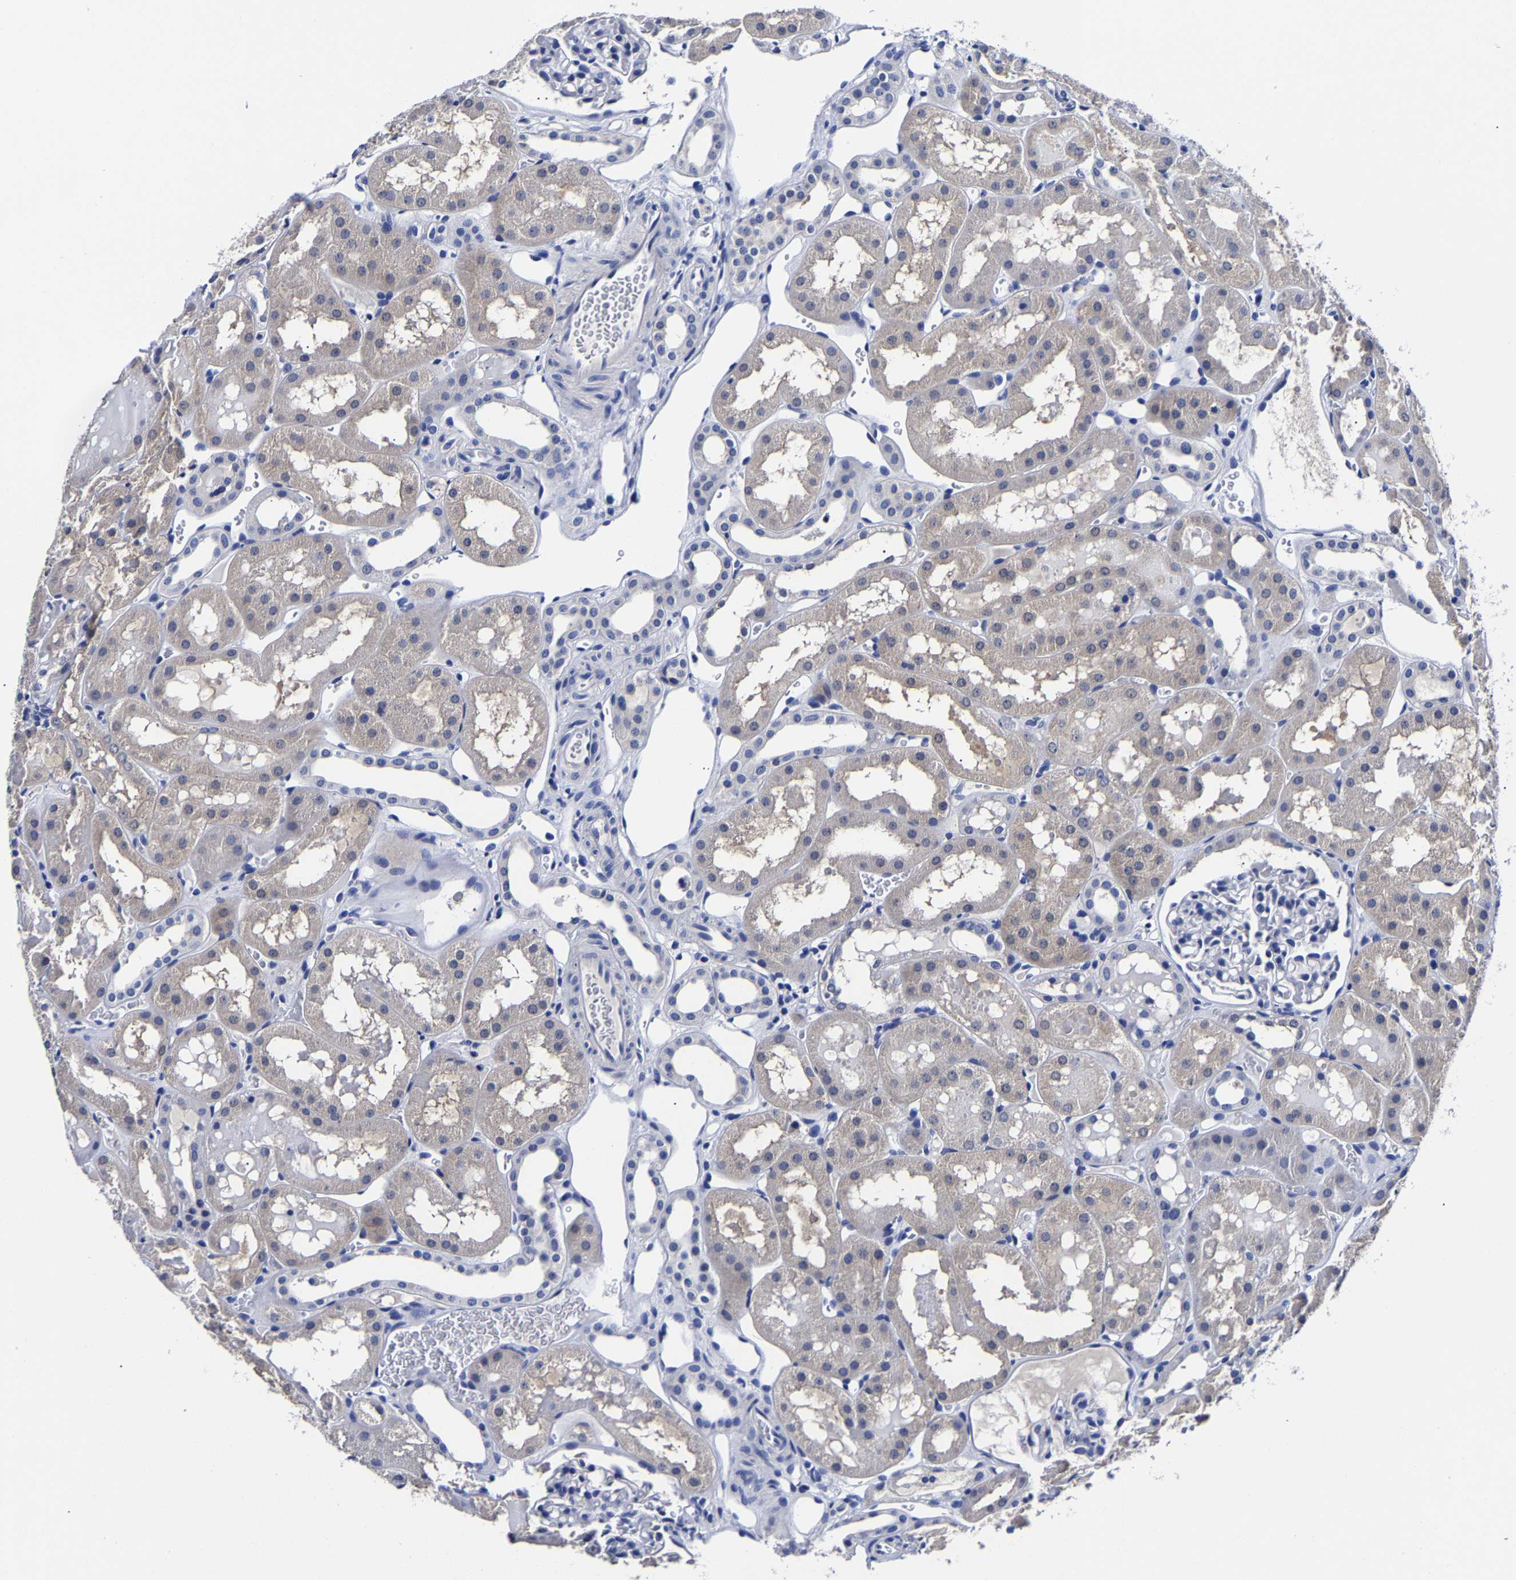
{"staining": {"intensity": "negative", "quantity": "none", "location": "none"}, "tissue": "kidney", "cell_type": "Cells in glomeruli", "image_type": "normal", "snomed": [{"axis": "morphology", "description": "Normal tissue, NOS"}, {"axis": "topography", "description": "Kidney"}, {"axis": "topography", "description": "Urinary bladder"}], "caption": "High magnification brightfield microscopy of normal kidney stained with DAB (3,3'-diaminobenzidine) (brown) and counterstained with hematoxylin (blue): cells in glomeruli show no significant staining.", "gene": "CPA2", "patient": {"sex": "male", "age": 16}}